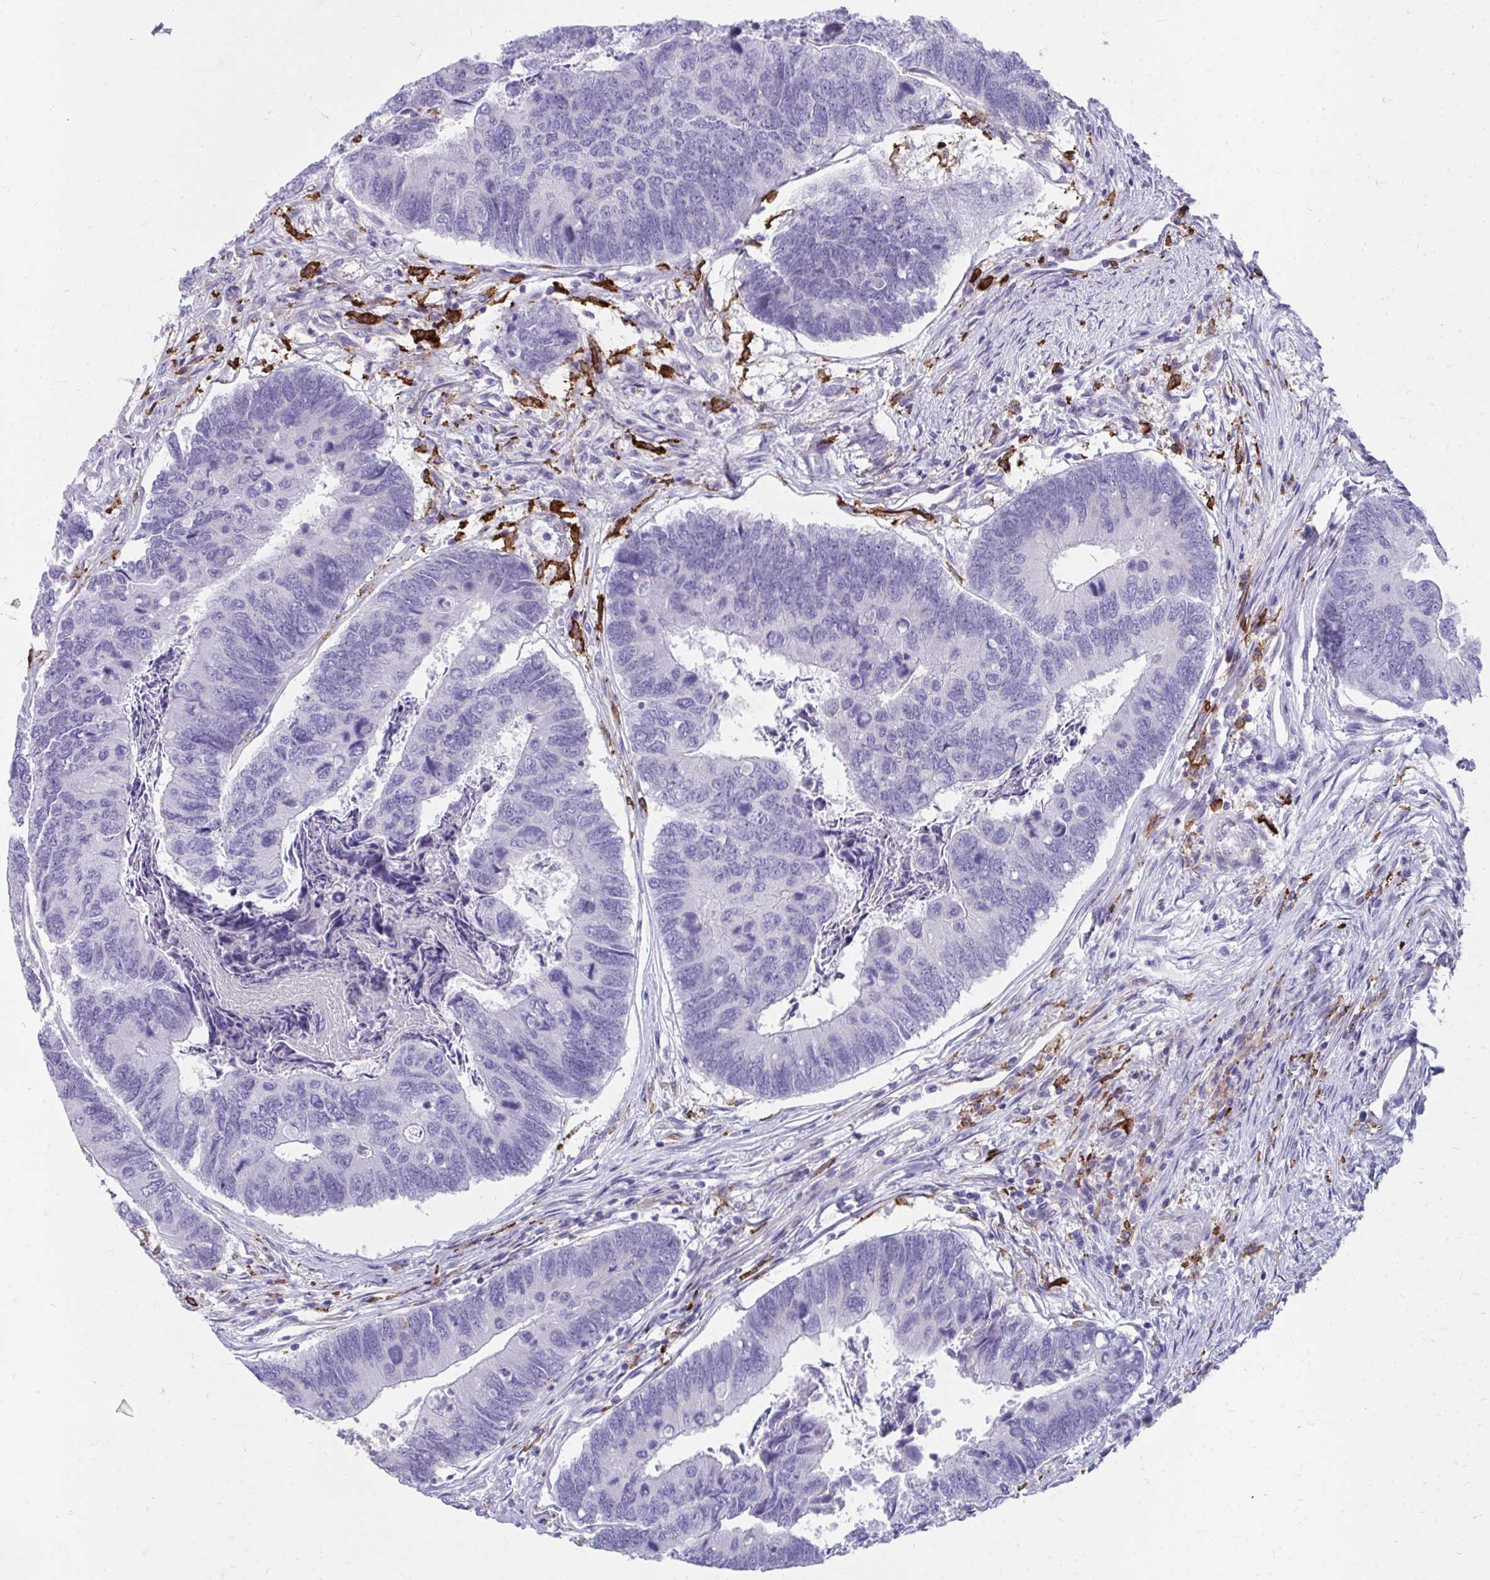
{"staining": {"intensity": "negative", "quantity": "none", "location": "none"}, "tissue": "colorectal cancer", "cell_type": "Tumor cells", "image_type": "cancer", "snomed": [{"axis": "morphology", "description": "Adenocarcinoma, NOS"}, {"axis": "topography", "description": "Colon"}], "caption": "IHC micrograph of neoplastic tissue: human adenocarcinoma (colorectal) stained with DAB (3,3'-diaminobenzidine) displays no significant protein expression in tumor cells.", "gene": "CD163", "patient": {"sex": "female", "age": 67}}